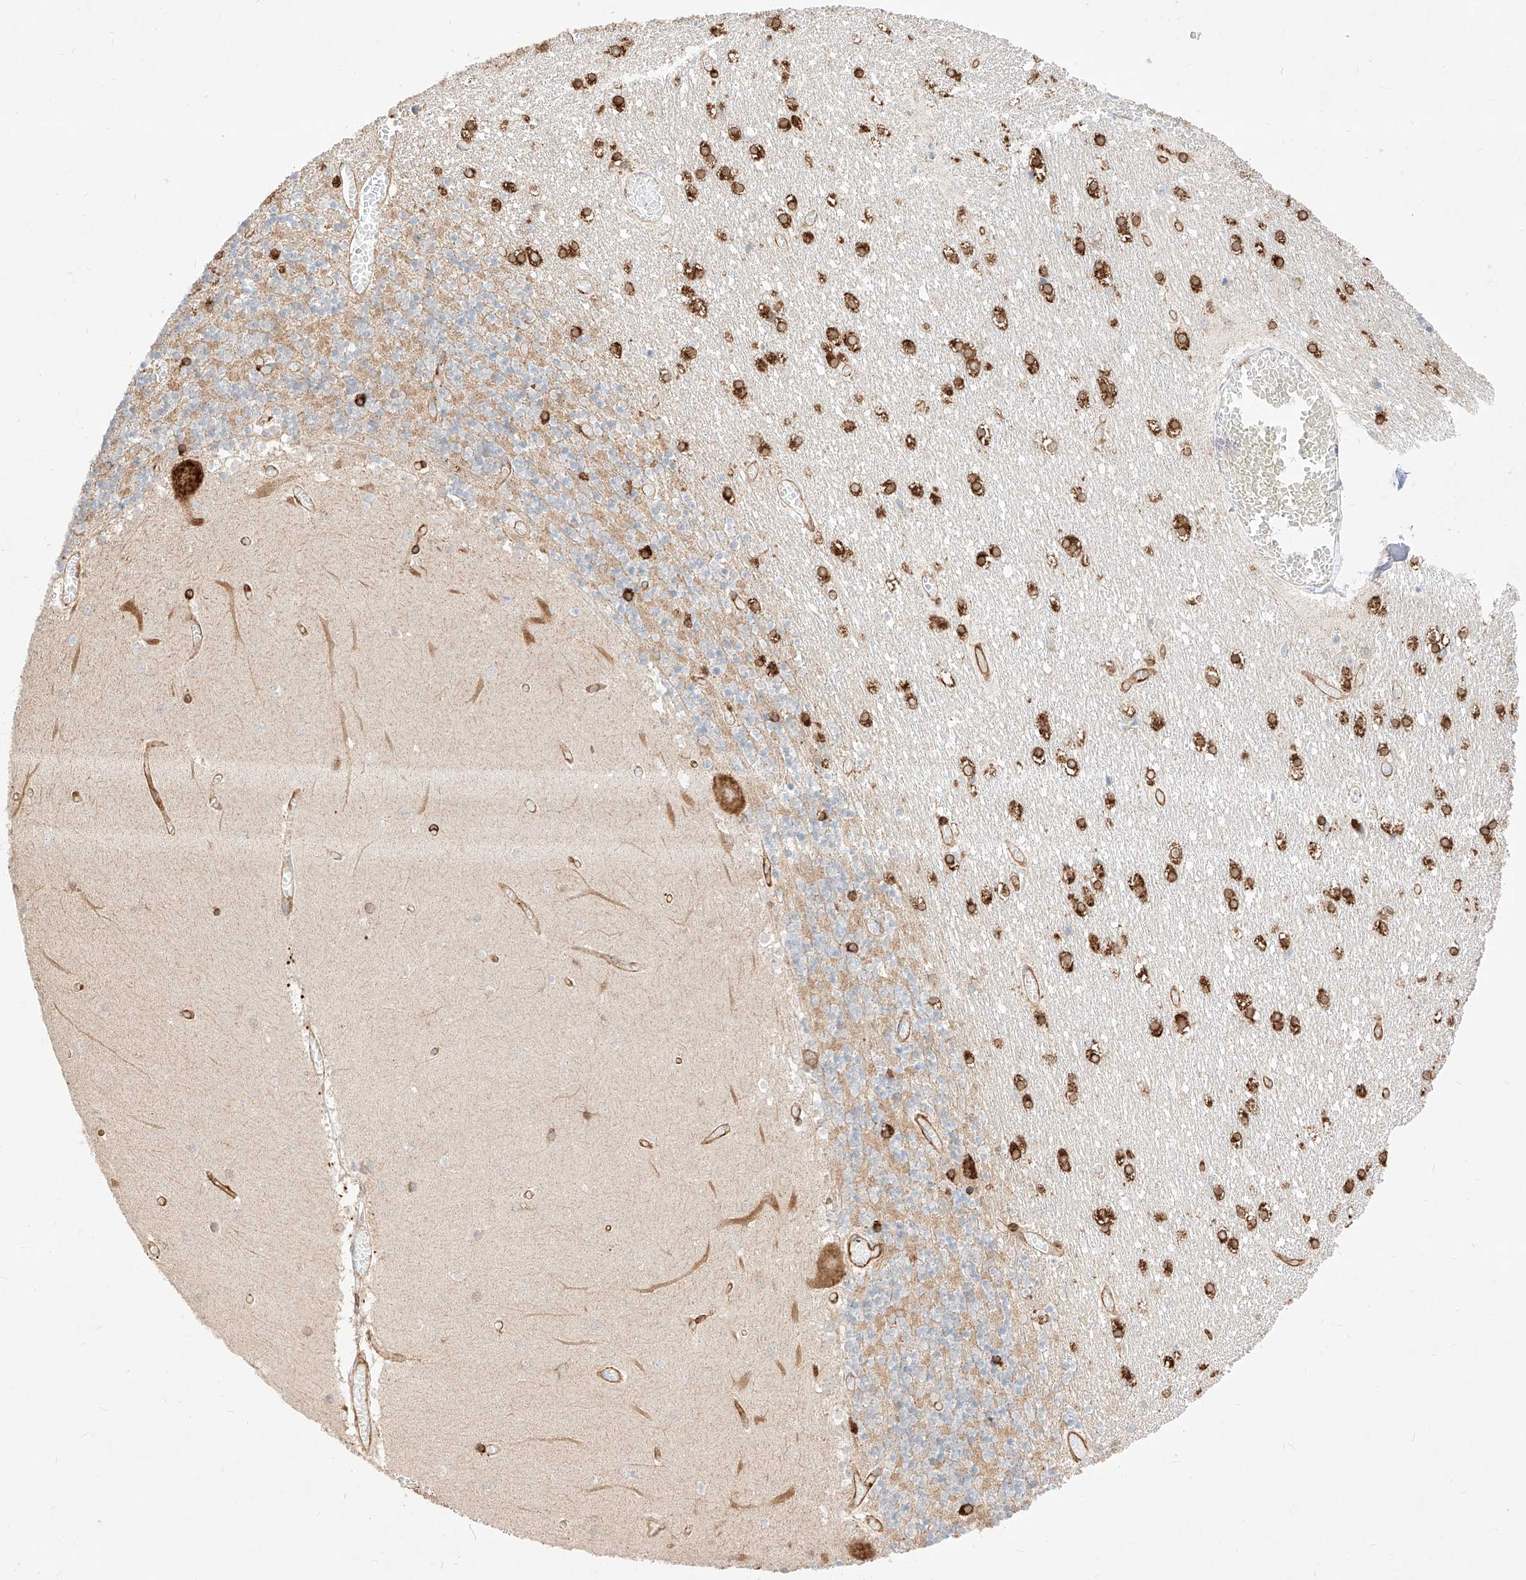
{"staining": {"intensity": "moderate", "quantity": ">75%", "location": "cytoplasmic/membranous"}, "tissue": "cerebellum", "cell_type": "Cells in granular layer", "image_type": "normal", "snomed": [{"axis": "morphology", "description": "Normal tissue, NOS"}, {"axis": "topography", "description": "Cerebellum"}], "caption": "Immunohistochemical staining of normal cerebellum displays moderate cytoplasmic/membranous protein expression in approximately >75% of cells in granular layer. (IHC, brightfield microscopy, high magnification).", "gene": "CSGALNACT2", "patient": {"sex": "female", "age": 28}}